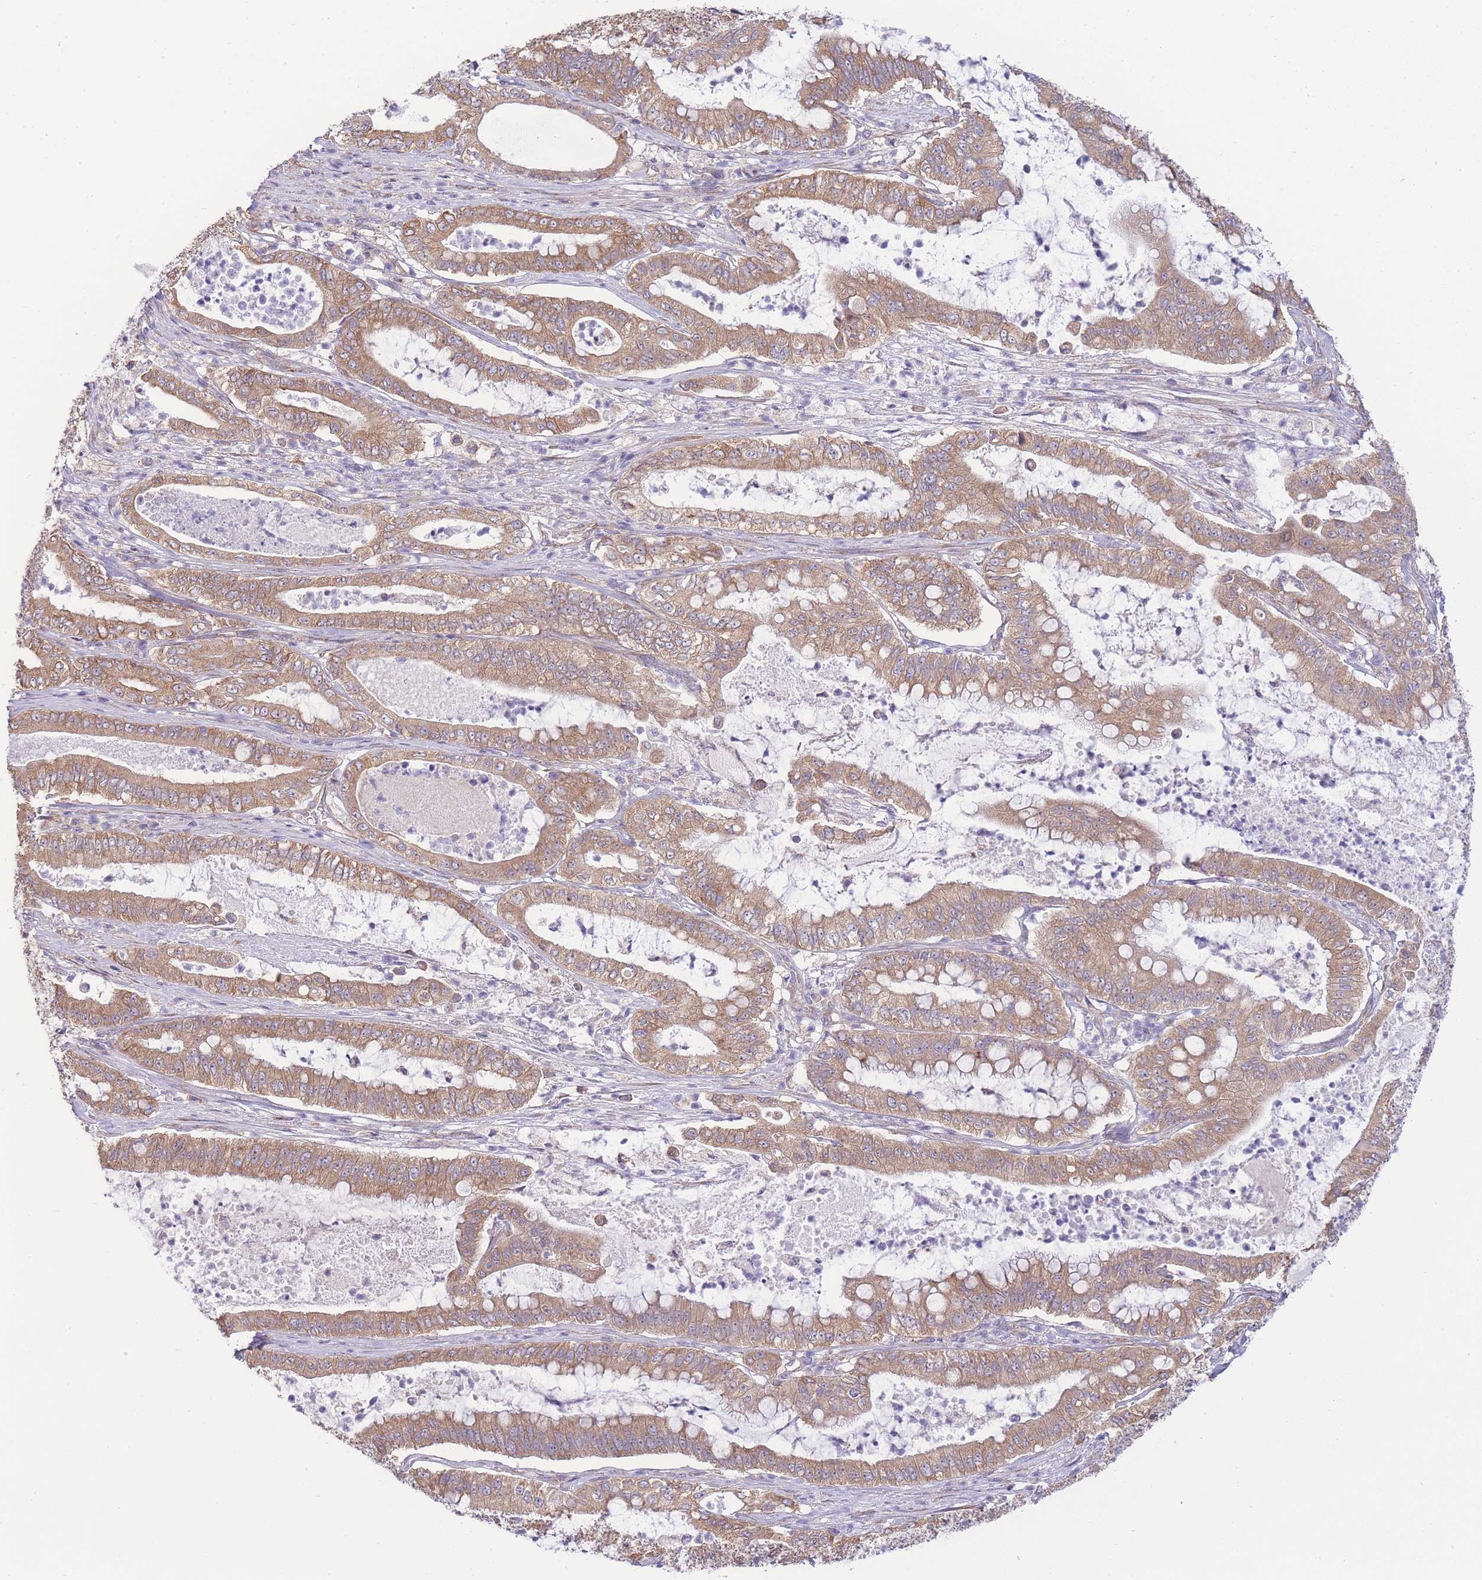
{"staining": {"intensity": "moderate", "quantity": ">75%", "location": "cytoplasmic/membranous"}, "tissue": "pancreatic cancer", "cell_type": "Tumor cells", "image_type": "cancer", "snomed": [{"axis": "morphology", "description": "Adenocarcinoma, NOS"}, {"axis": "topography", "description": "Pancreas"}], "caption": "High-power microscopy captured an immunohistochemistry (IHC) micrograph of pancreatic cancer, revealing moderate cytoplasmic/membranous staining in about >75% of tumor cells.", "gene": "BEX1", "patient": {"sex": "male", "age": 71}}